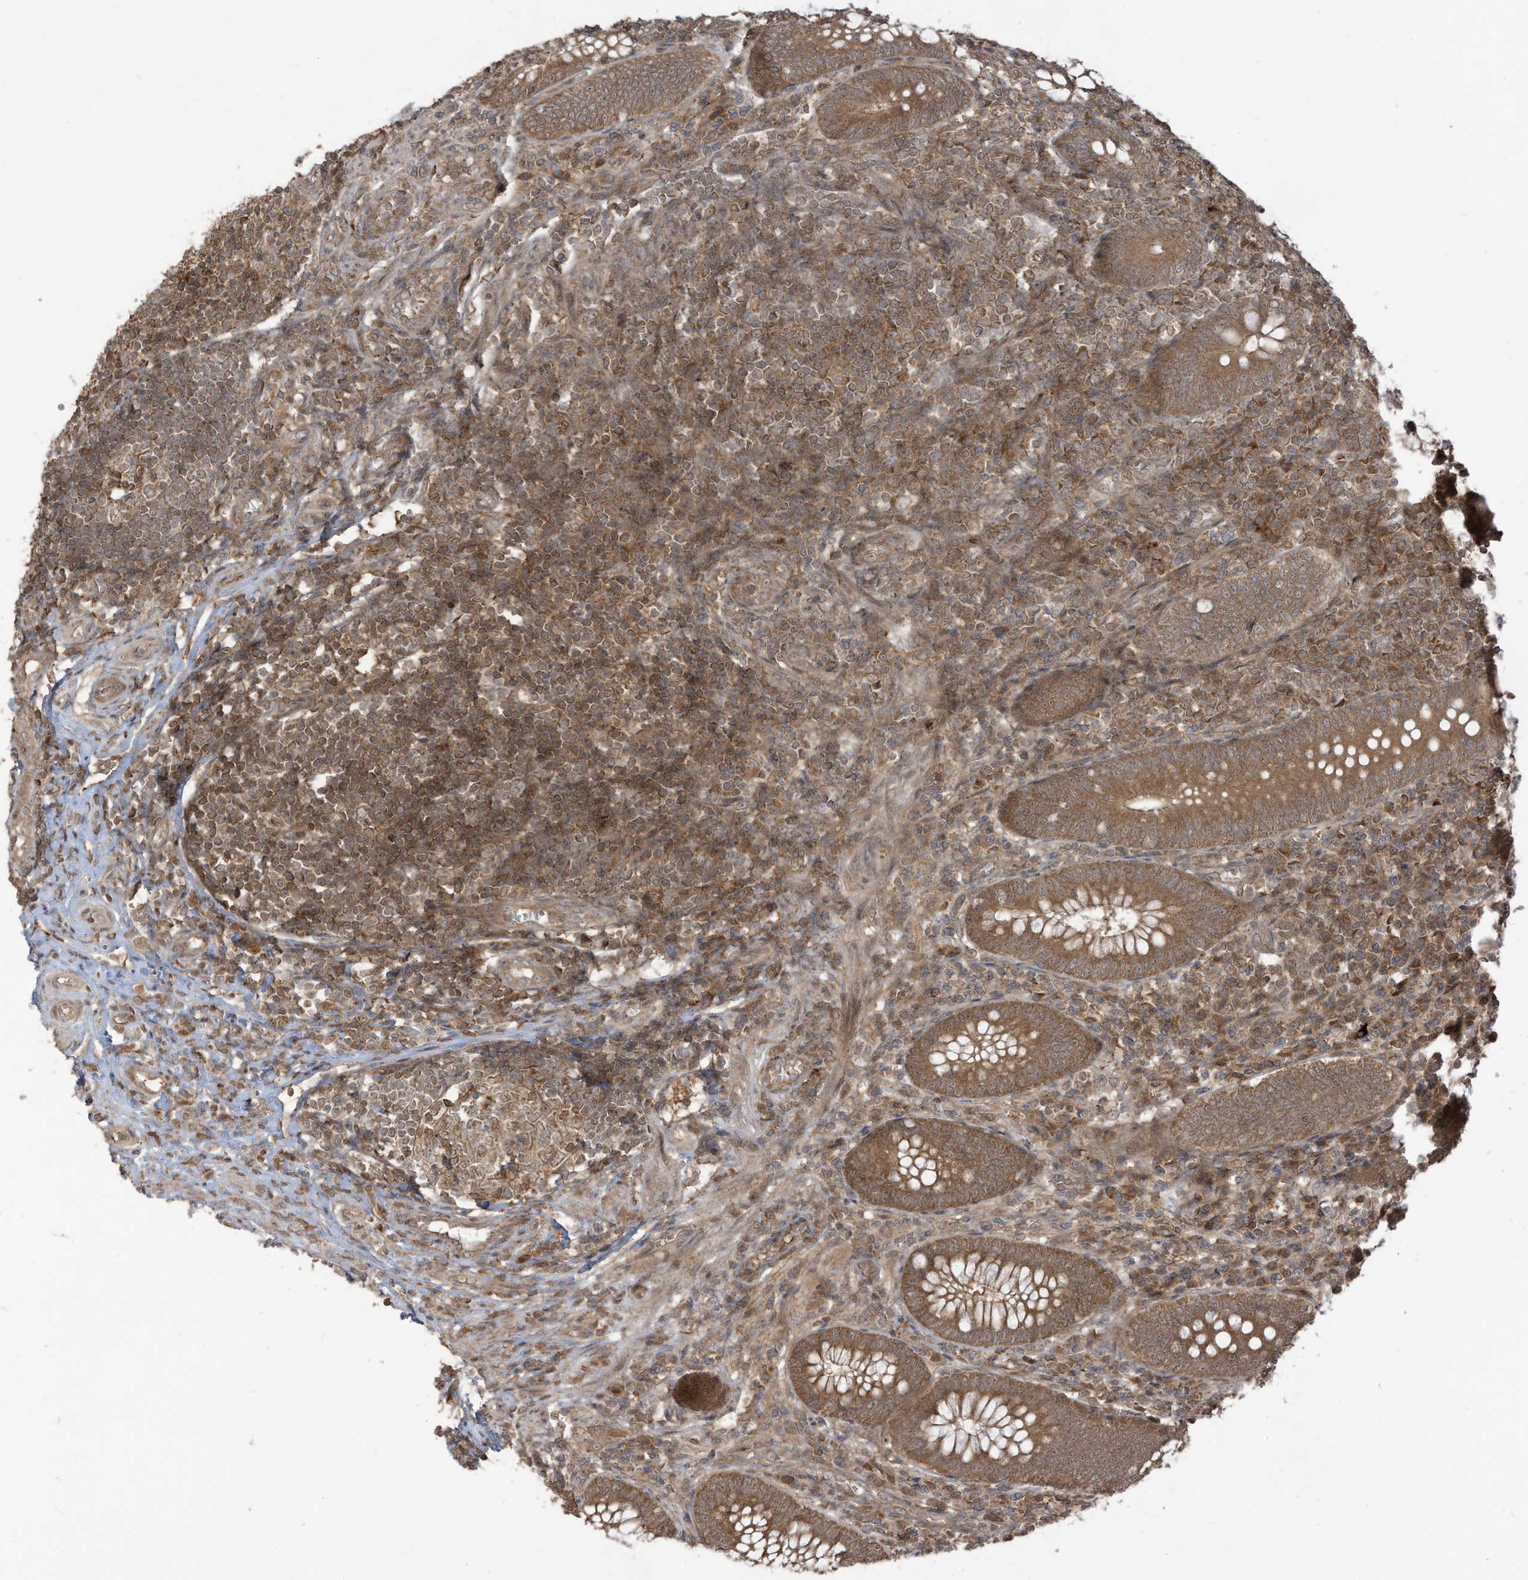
{"staining": {"intensity": "strong", "quantity": ">75%", "location": "cytoplasmic/membranous"}, "tissue": "appendix", "cell_type": "Glandular cells", "image_type": "normal", "snomed": [{"axis": "morphology", "description": "Normal tissue, NOS"}, {"axis": "topography", "description": "Appendix"}], "caption": "DAB (3,3'-diaminobenzidine) immunohistochemical staining of benign appendix demonstrates strong cytoplasmic/membranous protein staining in approximately >75% of glandular cells.", "gene": "CARF", "patient": {"sex": "male", "age": 14}}